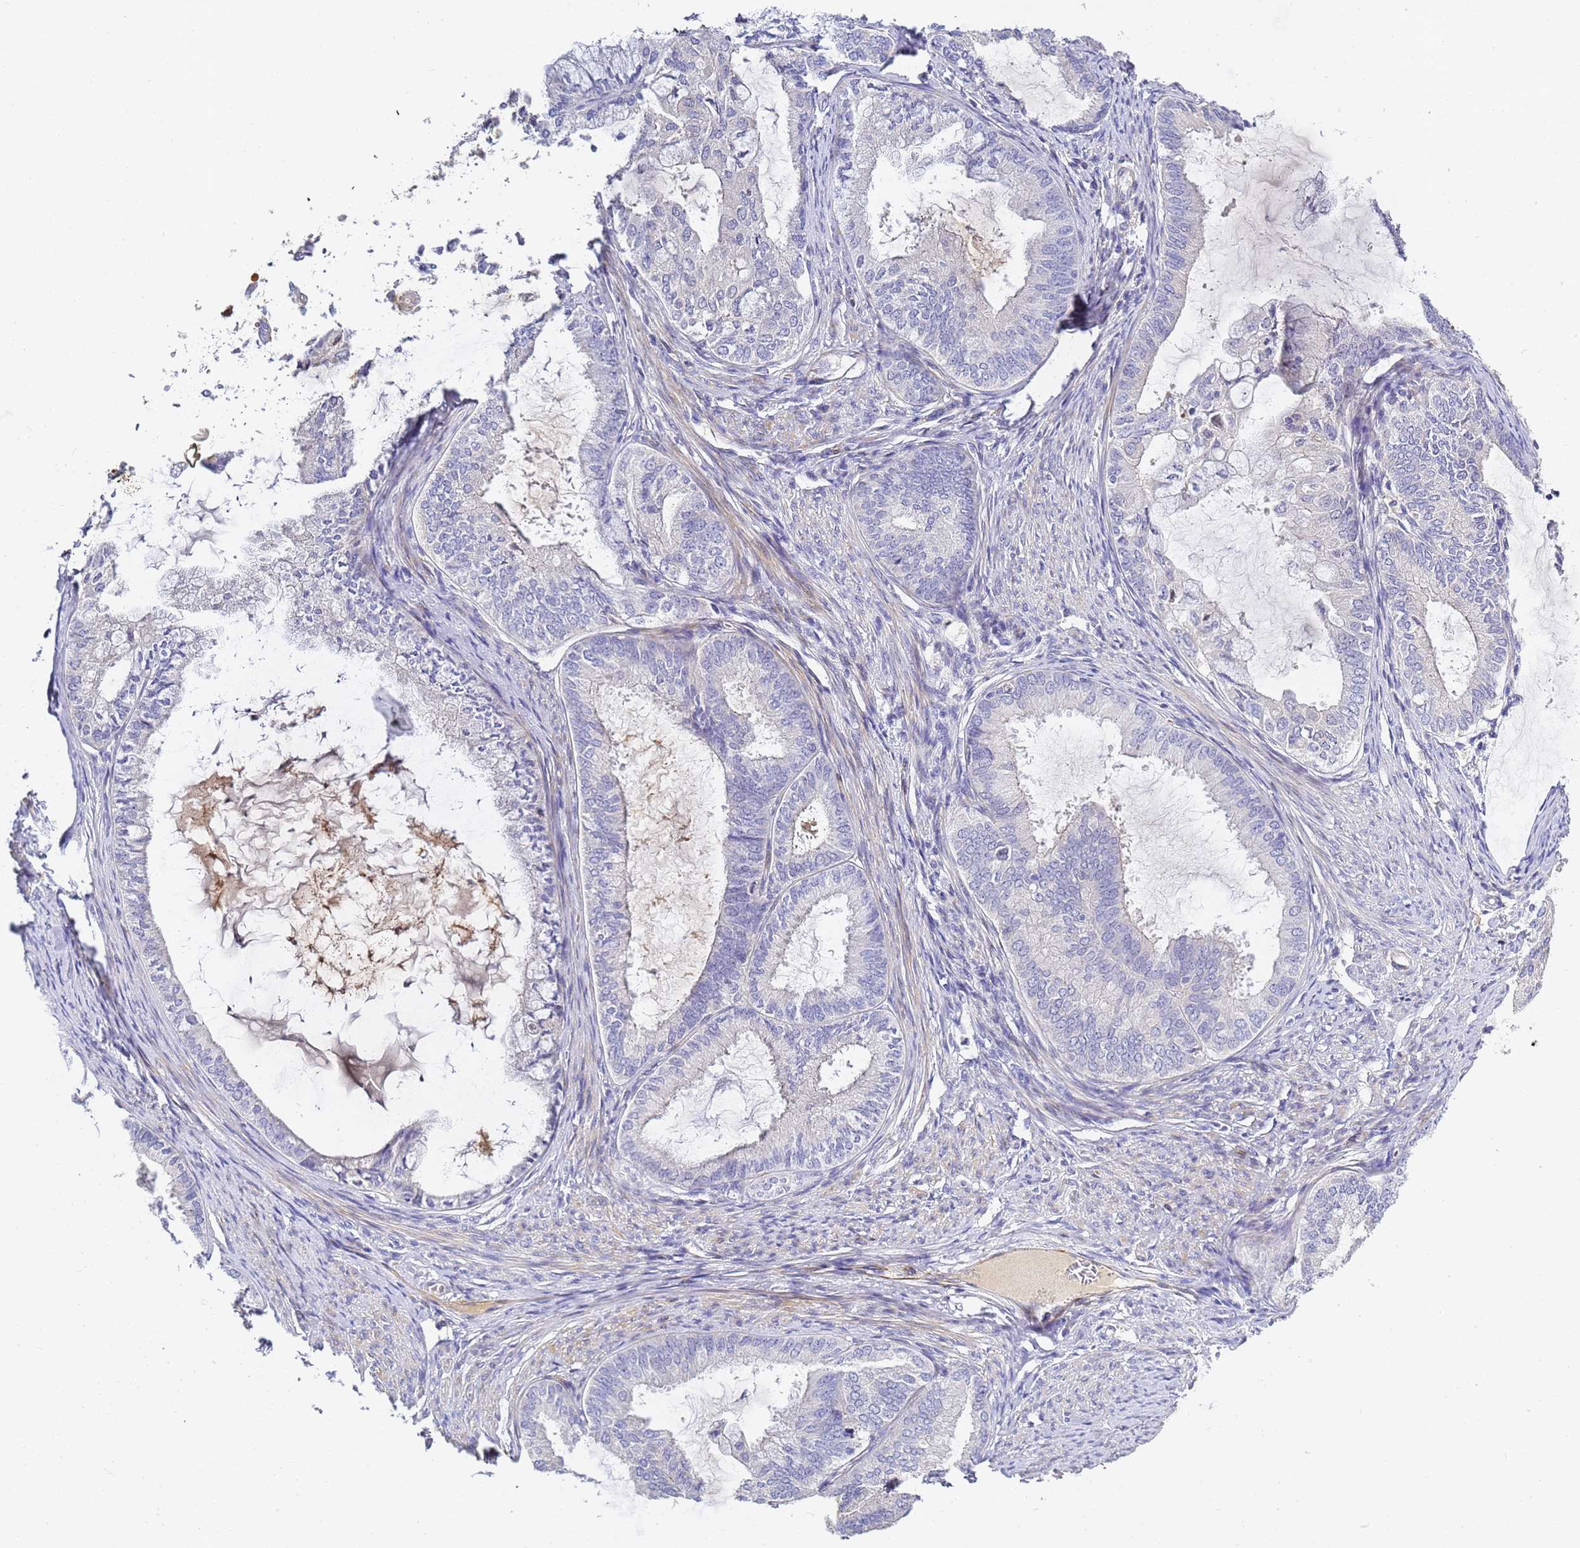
{"staining": {"intensity": "negative", "quantity": "none", "location": "none"}, "tissue": "endometrial cancer", "cell_type": "Tumor cells", "image_type": "cancer", "snomed": [{"axis": "morphology", "description": "Adenocarcinoma, NOS"}, {"axis": "topography", "description": "Endometrium"}], "caption": "High power microscopy micrograph of an IHC photomicrograph of endometrial adenocarcinoma, revealing no significant positivity in tumor cells. (Stains: DAB (3,3'-diaminobenzidine) immunohistochemistry (IHC) with hematoxylin counter stain, Microscopy: brightfield microscopy at high magnification).", "gene": "CFH", "patient": {"sex": "female", "age": 86}}